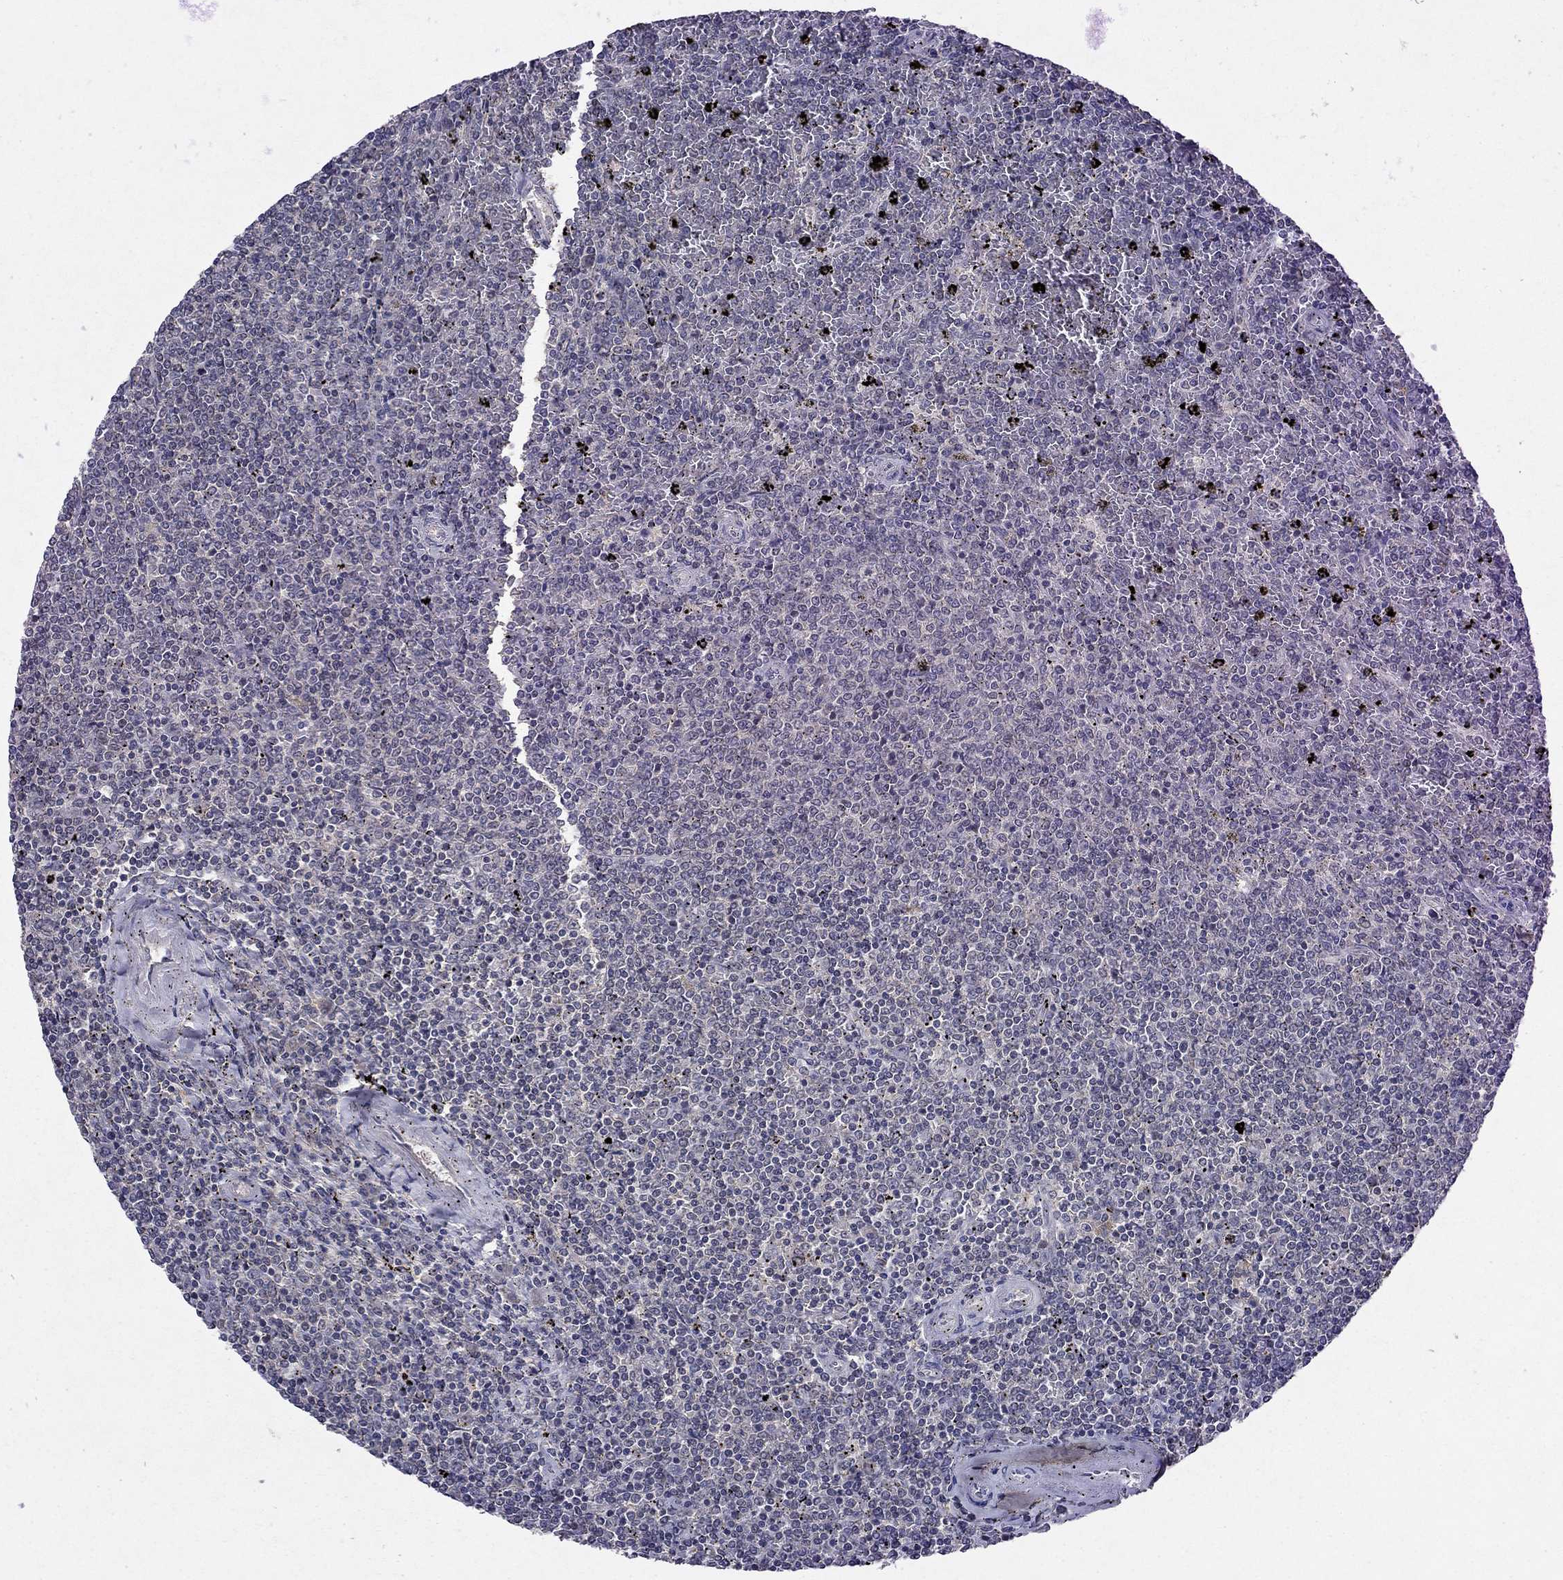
{"staining": {"intensity": "negative", "quantity": "none", "location": "none"}, "tissue": "lymphoma", "cell_type": "Tumor cells", "image_type": "cancer", "snomed": [{"axis": "morphology", "description": "Malignant lymphoma, non-Hodgkin's type, Low grade"}, {"axis": "topography", "description": "Spleen"}], "caption": "Human low-grade malignant lymphoma, non-Hodgkin's type stained for a protein using immunohistochemistry (IHC) reveals no positivity in tumor cells.", "gene": "ESR2", "patient": {"sex": "female", "age": 77}}